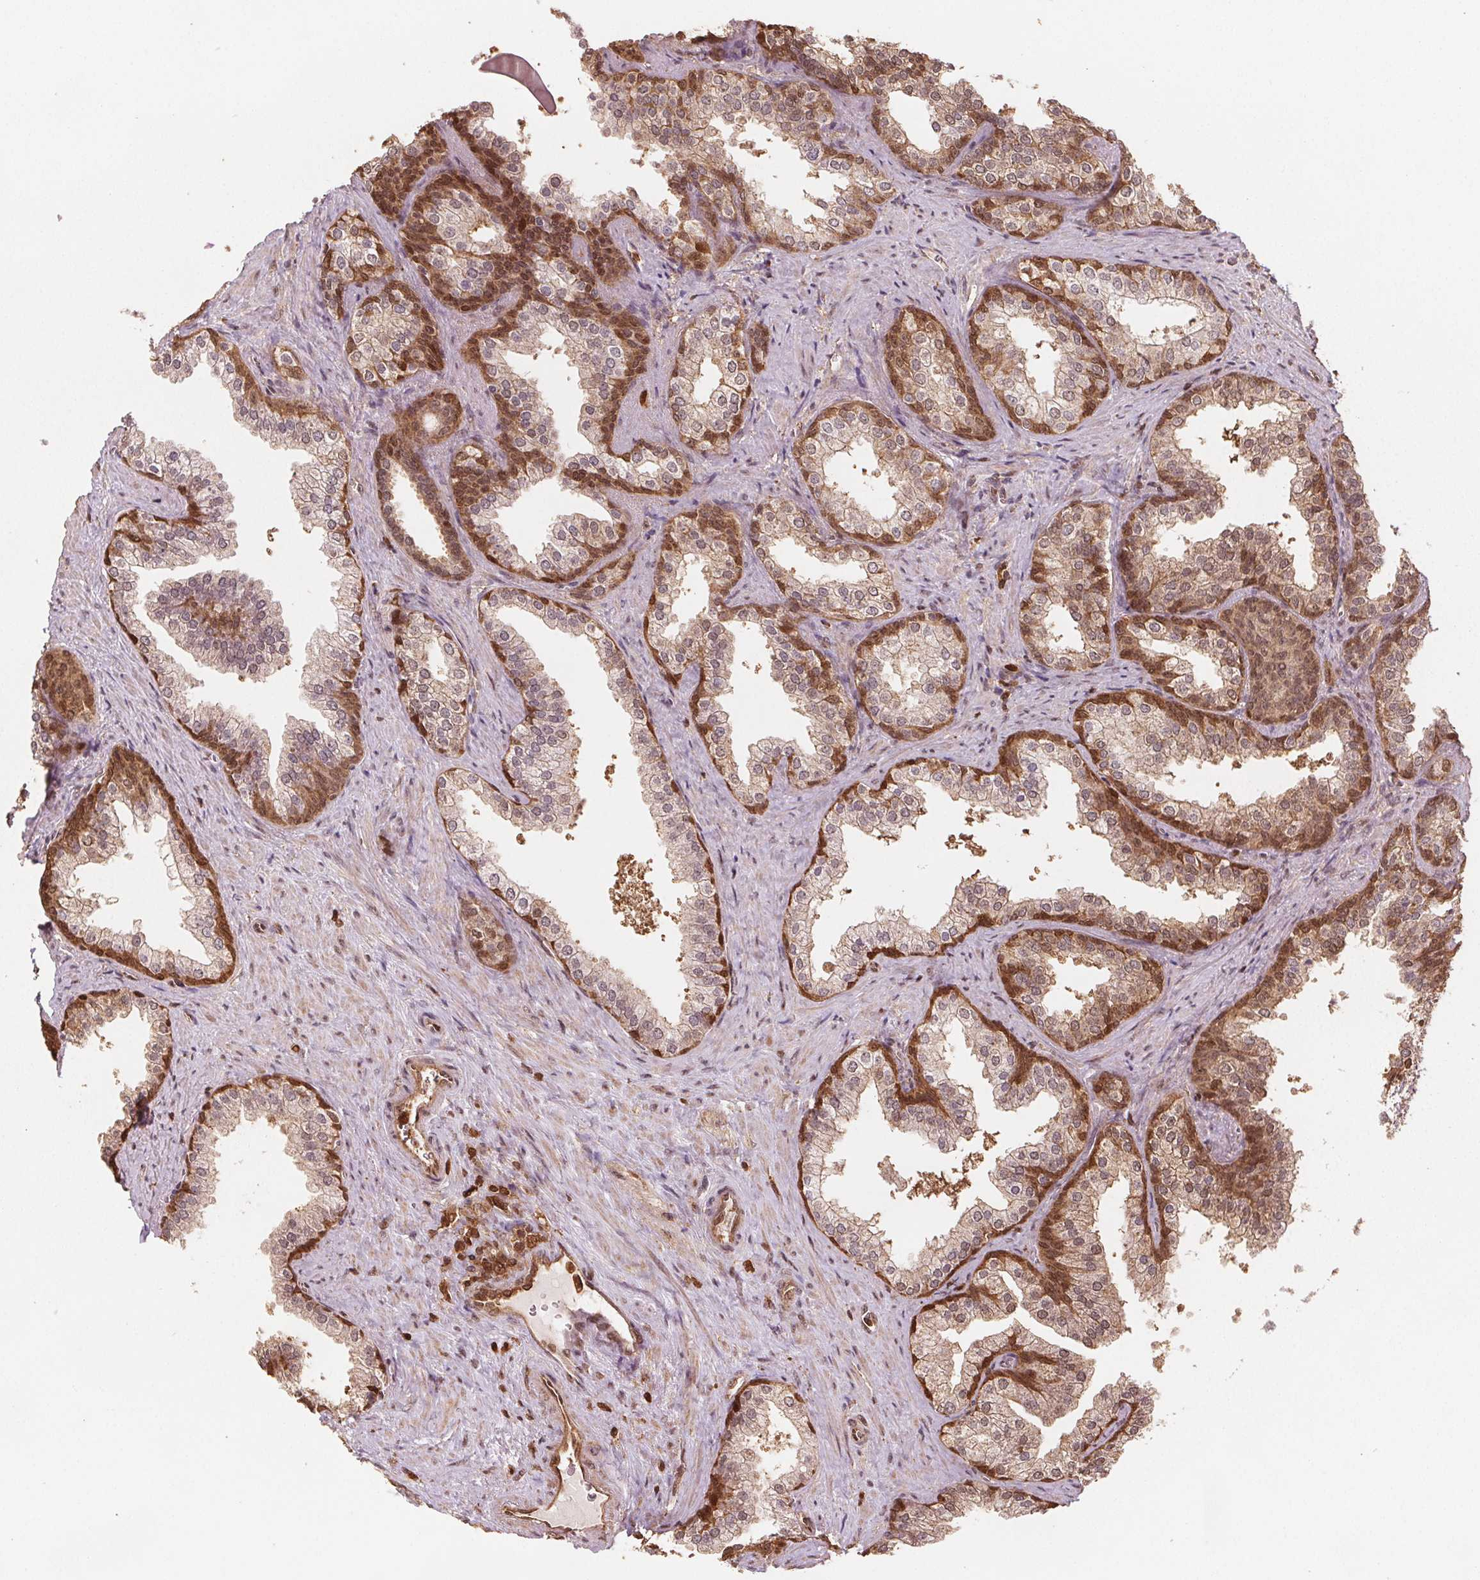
{"staining": {"intensity": "strong", "quantity": "<25%", "location": "cytoplasmic/membranous,nuclear"}, "tissue": "prostate", "cell_type": "Glandular cells", "image_type": "normal", "snomed": [{"axis": "morphology", "description": "Normal tissue, NOS"}, {"axis": "topography", "description": "Prostate"}], "caption": "Immunohistochemical staining of unremarkable human prostate displays <25% levels of strong cytoplasmic/membranous,nuclear protein positivity in approximately <25% of glandular cells. The protein of interest is shown in brown color, while the nuclei are stained blue.", "gene": "ENO1", "patient": {"sex": "male", "age": 79}}